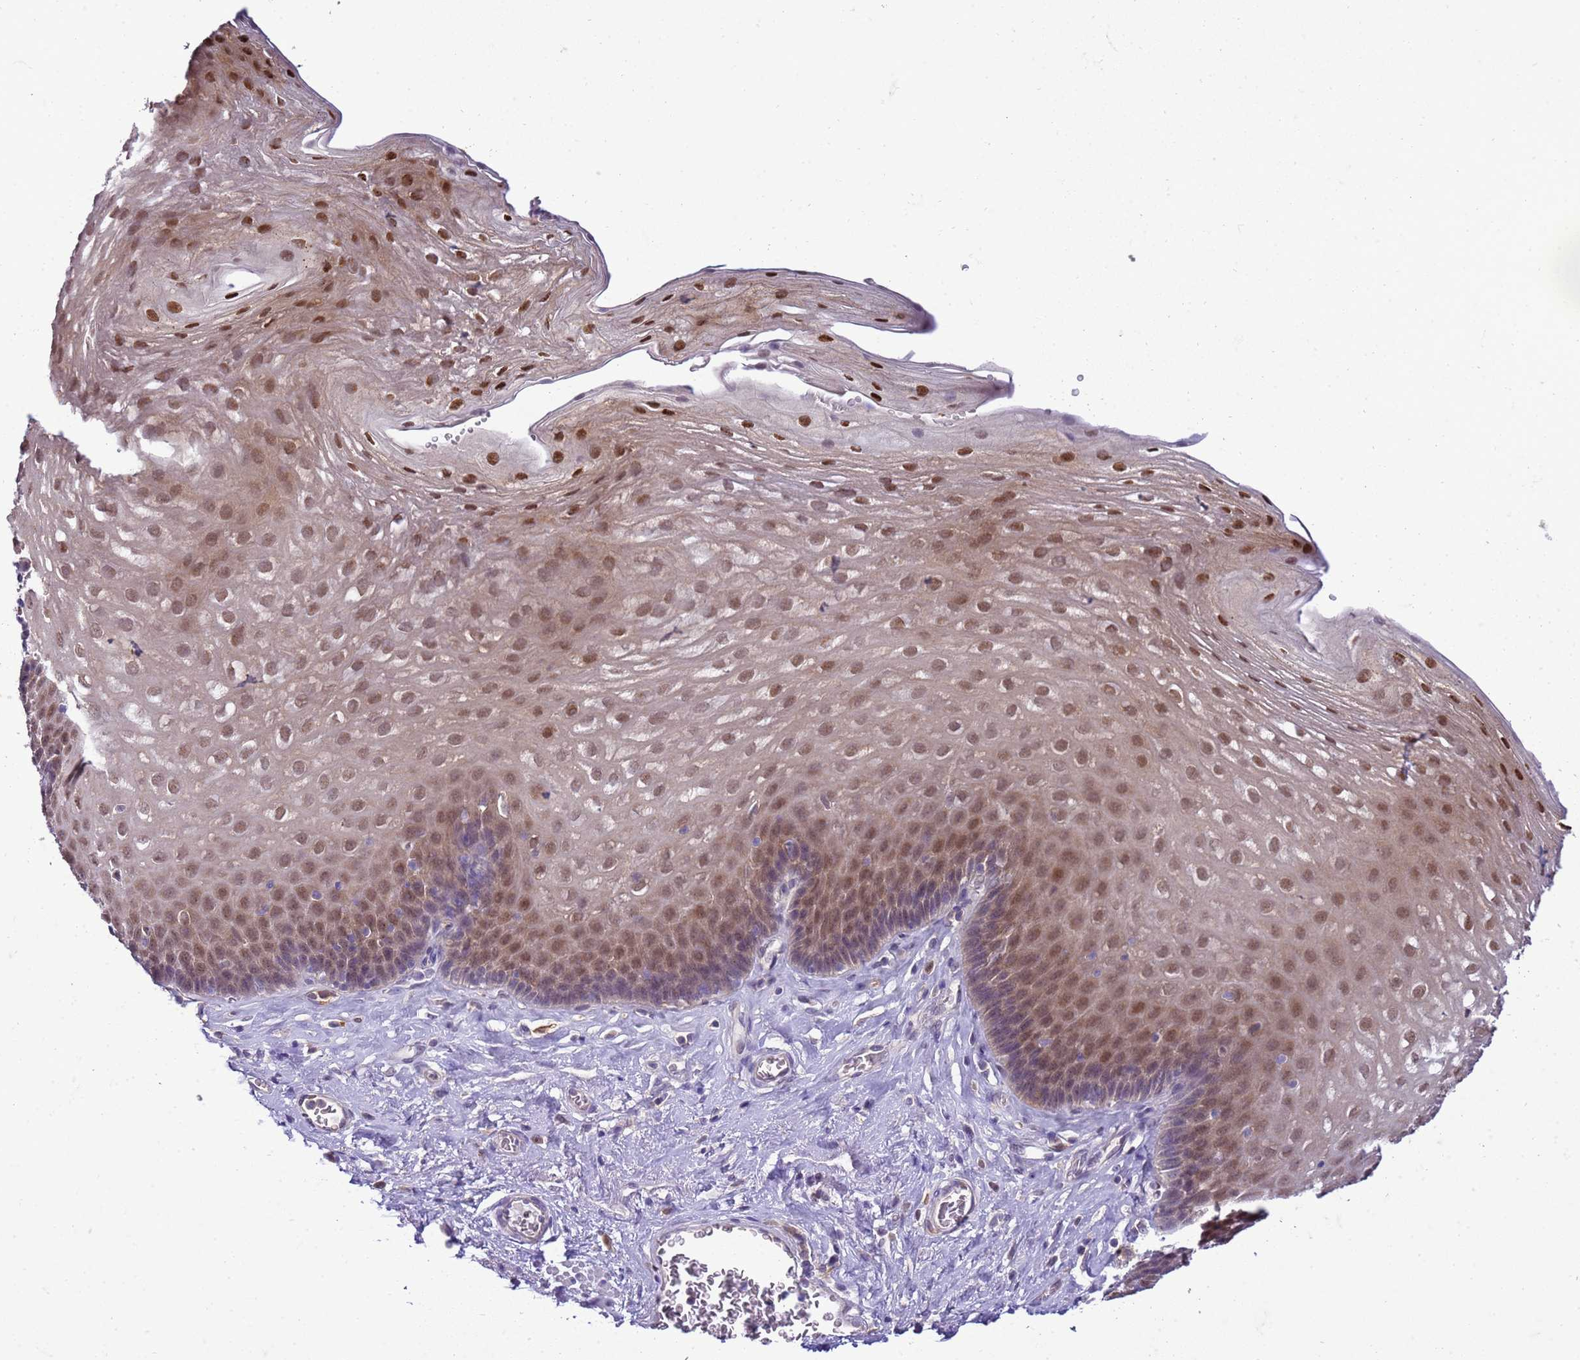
{"staining": {"intensity": "moderate", "quantity": ">75%", "location": "nuclear"}, "tissue": "esophagus", "cell_type": "Squamous epithelial cells", "image_type": "normal", "snomed": [{"axis": "morphology", "description": "Normal tissue, NOS"}, {"axis": "topography", "description": "Esophagus"}], "caption": "Protein staining displays moderate nuclear positivity in about >75% of squamous epithelial cells in benign esophagus.", "gene": "DDI2", "patient": {"sex": "female", "age": 66}}